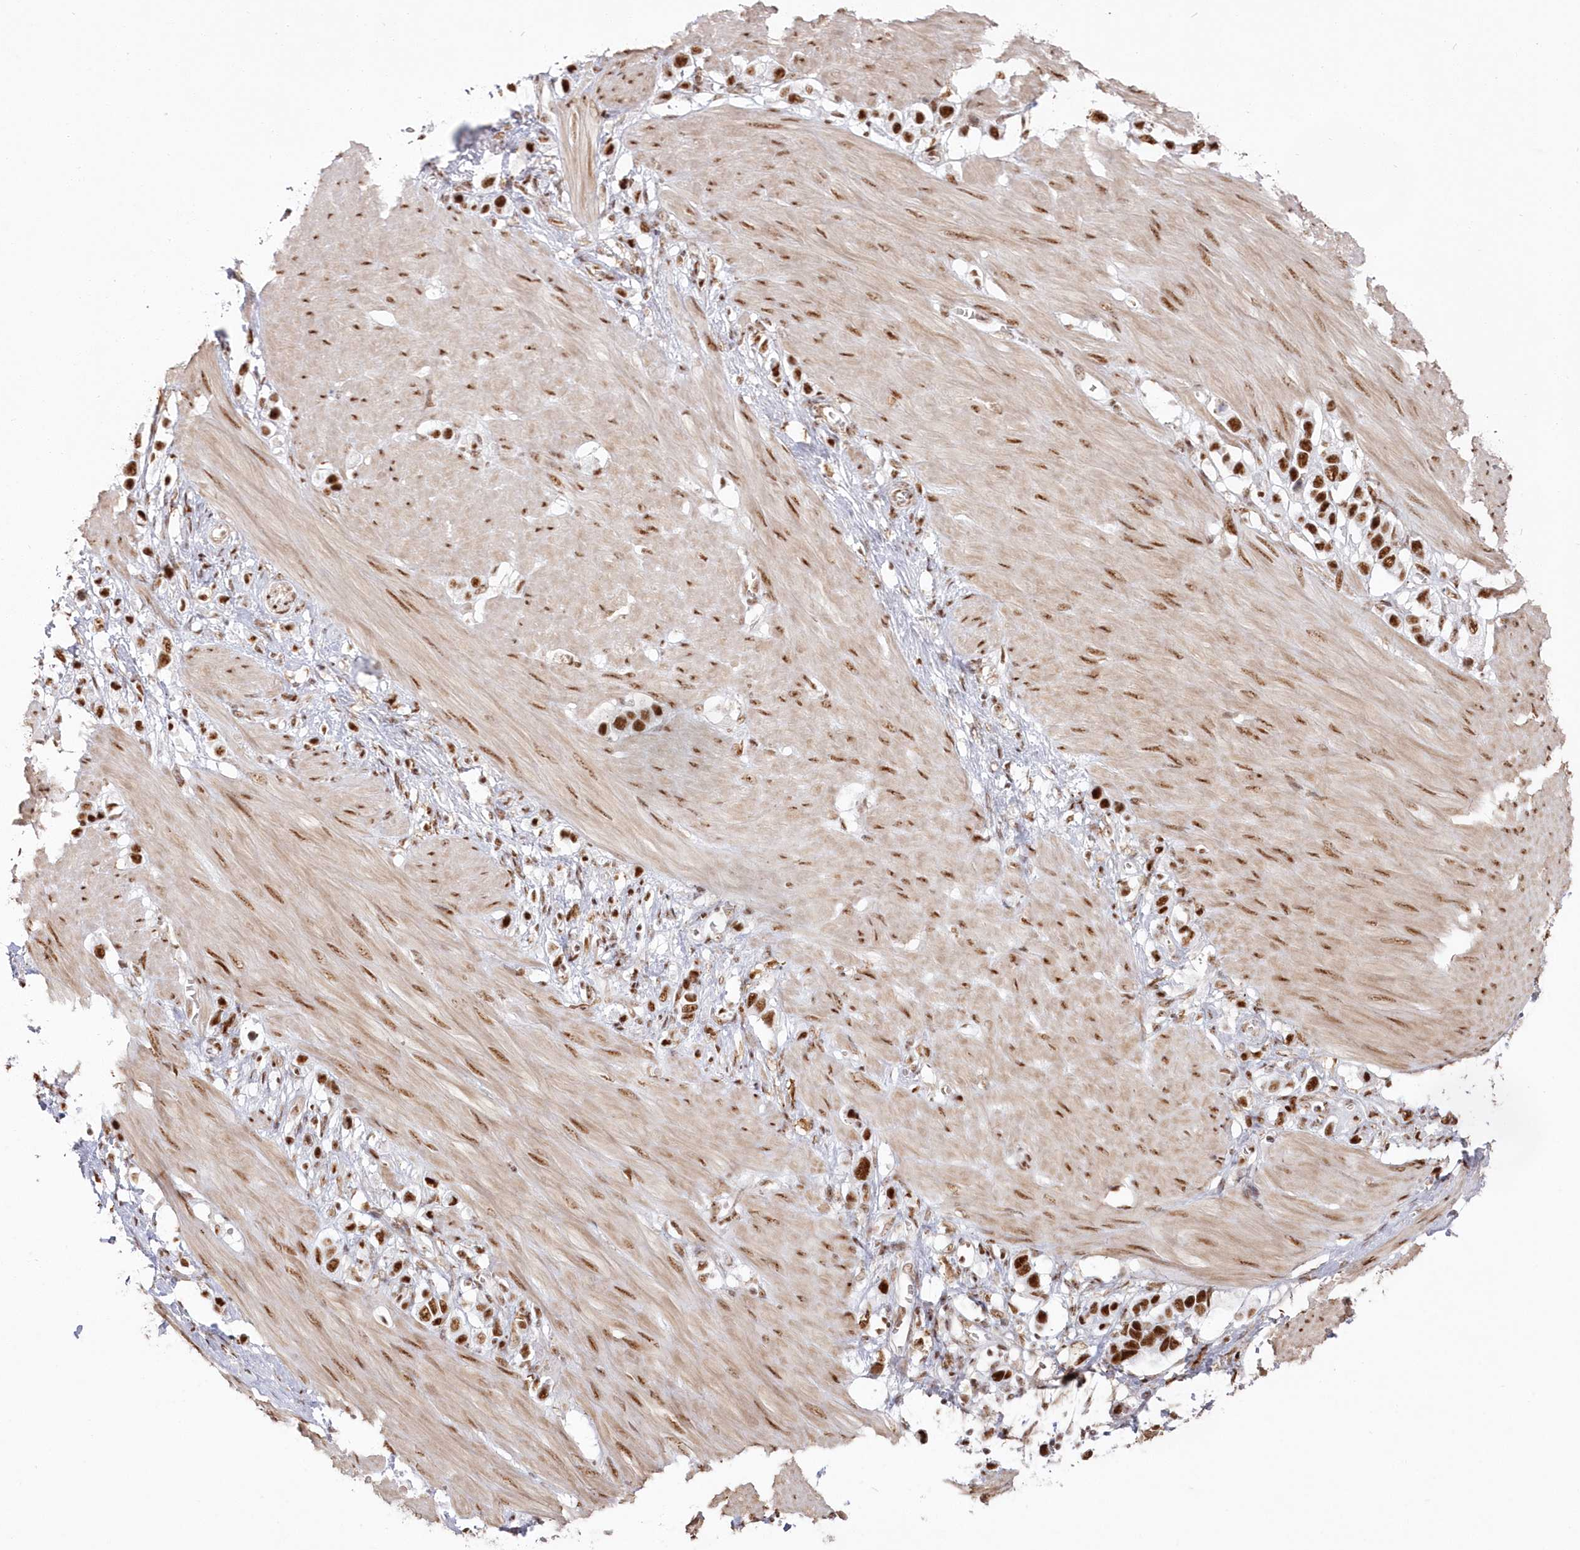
{"staining": {"intensity": "moderate", "quantity": ">75%", "location": "nuclear"}, "tissue": "stomach cancer", "cell_type": "Tumor cells", "image_type": "cancer", "snomed": [{"axis": "morphology", "description": "Adenocarcinoma, NOS"}, {"axis": "topography", "description": "Stomach"}], "caption": "This histopathology image shows stomach adenocarcinoma stained with immunohistochemistry to label a protein in brown. The nuclear of tumor cells show moderate positivity for the protein. Nuclei are counter-stained blue.", "gene": "DDX46", "patient": {"sex": "female", "age": 65}}